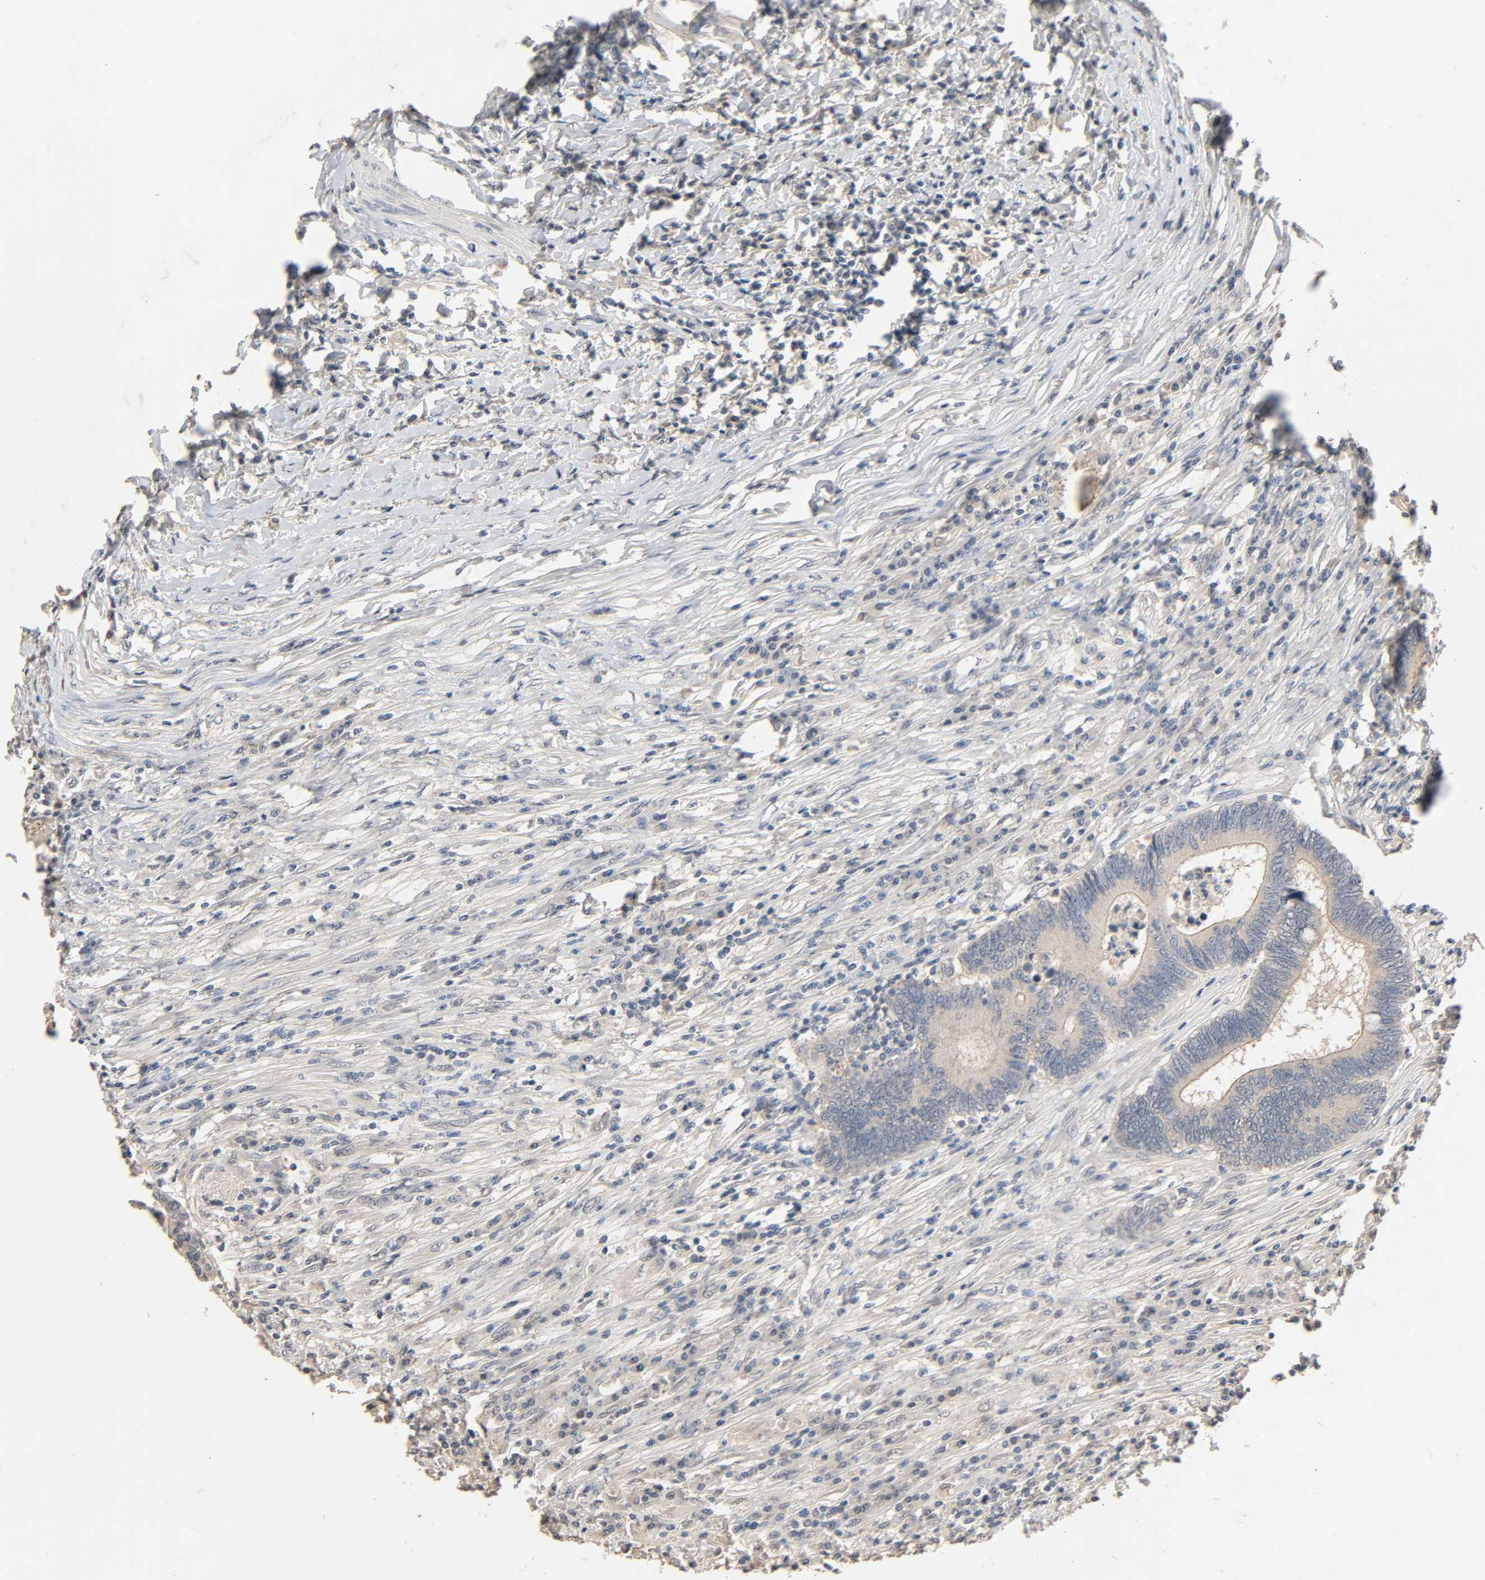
{"staining": {"intensity": "weak", "quantity": "<25%", "location": "cytoplasmic/membranous"}, "tissue": "colorectal cancer", "cell_type": "Tumor cells", "image_type": "cancer", "snomed": [{"axis": "morphology", "description": "Adenocarcinoma, NOS"}, {"axis": "topography", "description": "Colon"}], "caption": "Histopathology image shows no protein positivity in tumor cells of colorectal cancer (adenocarcinoma) tissue.", "gene": "MAGEA8", "patient": {"sex": "female", "age": 78}}